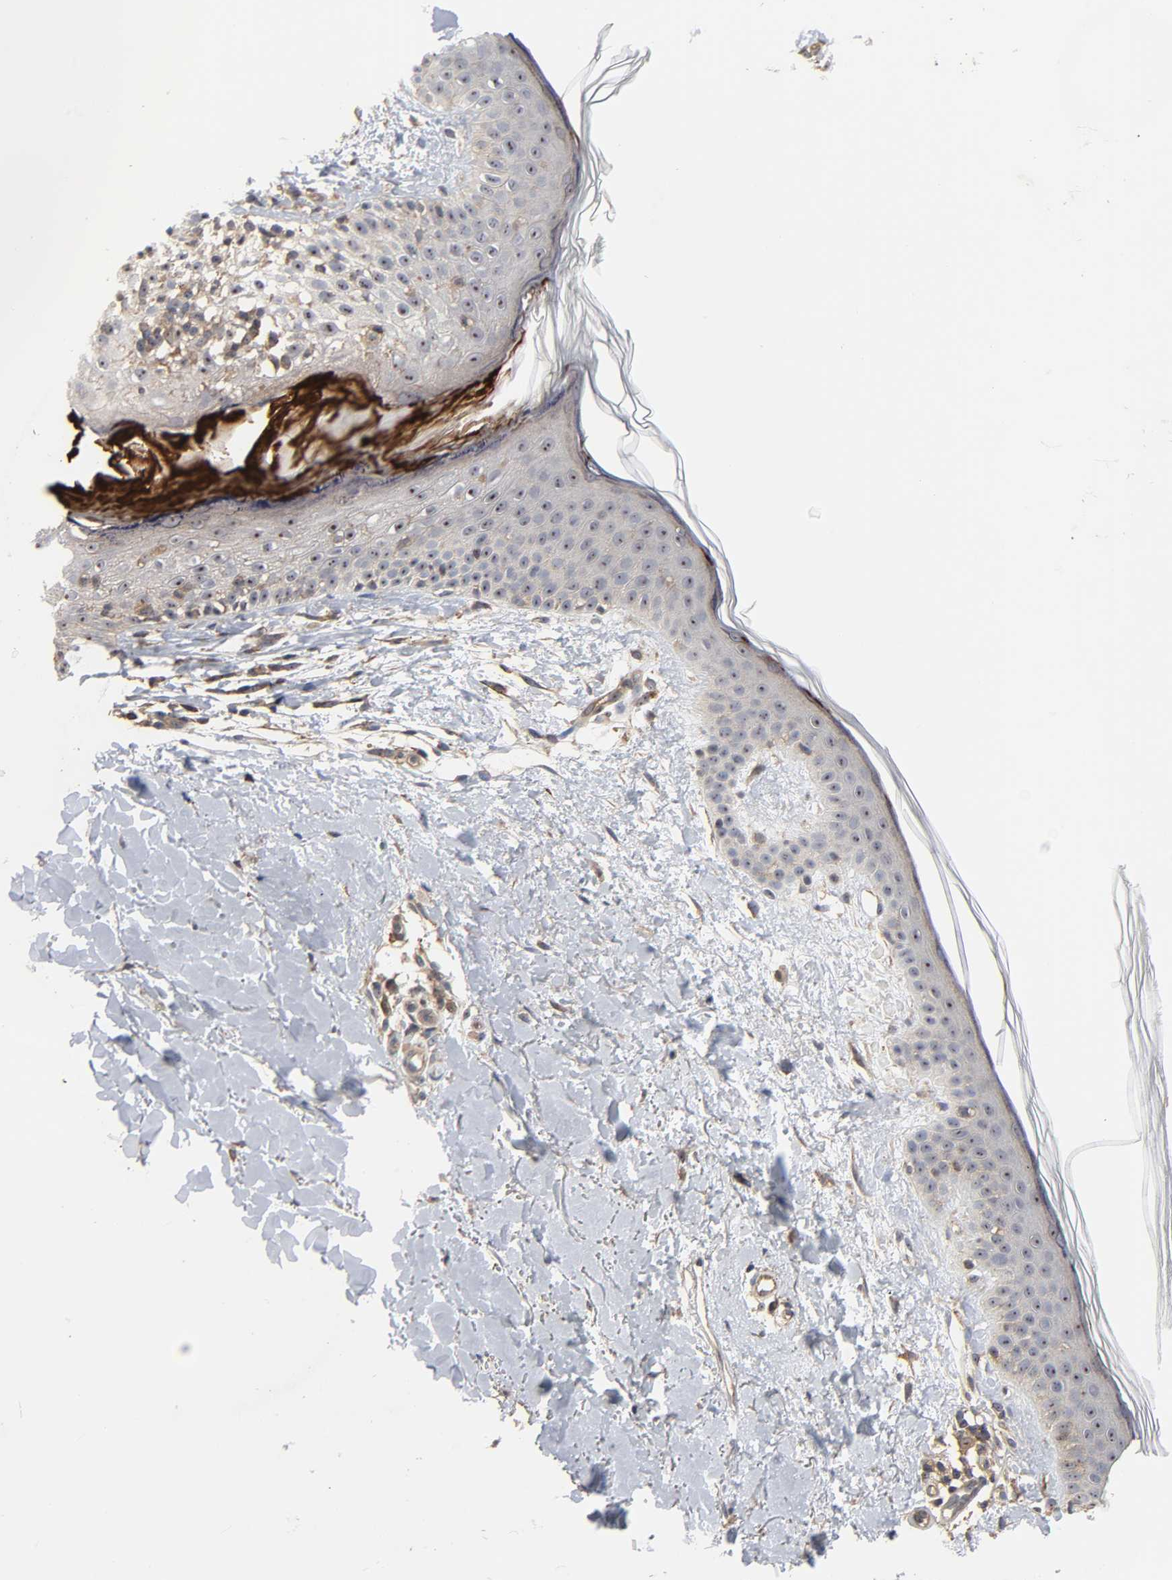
{"staining": {"intensity": "weak", "quantity": ">75%", "location": "cytoplasmic/membranous"}, "tissue": "skin", "cell_type": "Fibroblasts", "image_type": "normal", "snomed": [{"axis": "morphology", "description": "Normal tissue, NOS"}, {"axis": "topography", "description": "Skin"}], "caption": "Immunohistochemical staining of normal skin demonstrates >75% levels of weak cytoplasmic/membranous protein positivity in approximately >75% of fibroblasts. (Brightfield microscopy of DAB IHC at high magnification).", "gene": "DDX10", "patient": {"sex": "female", "age": 56}}